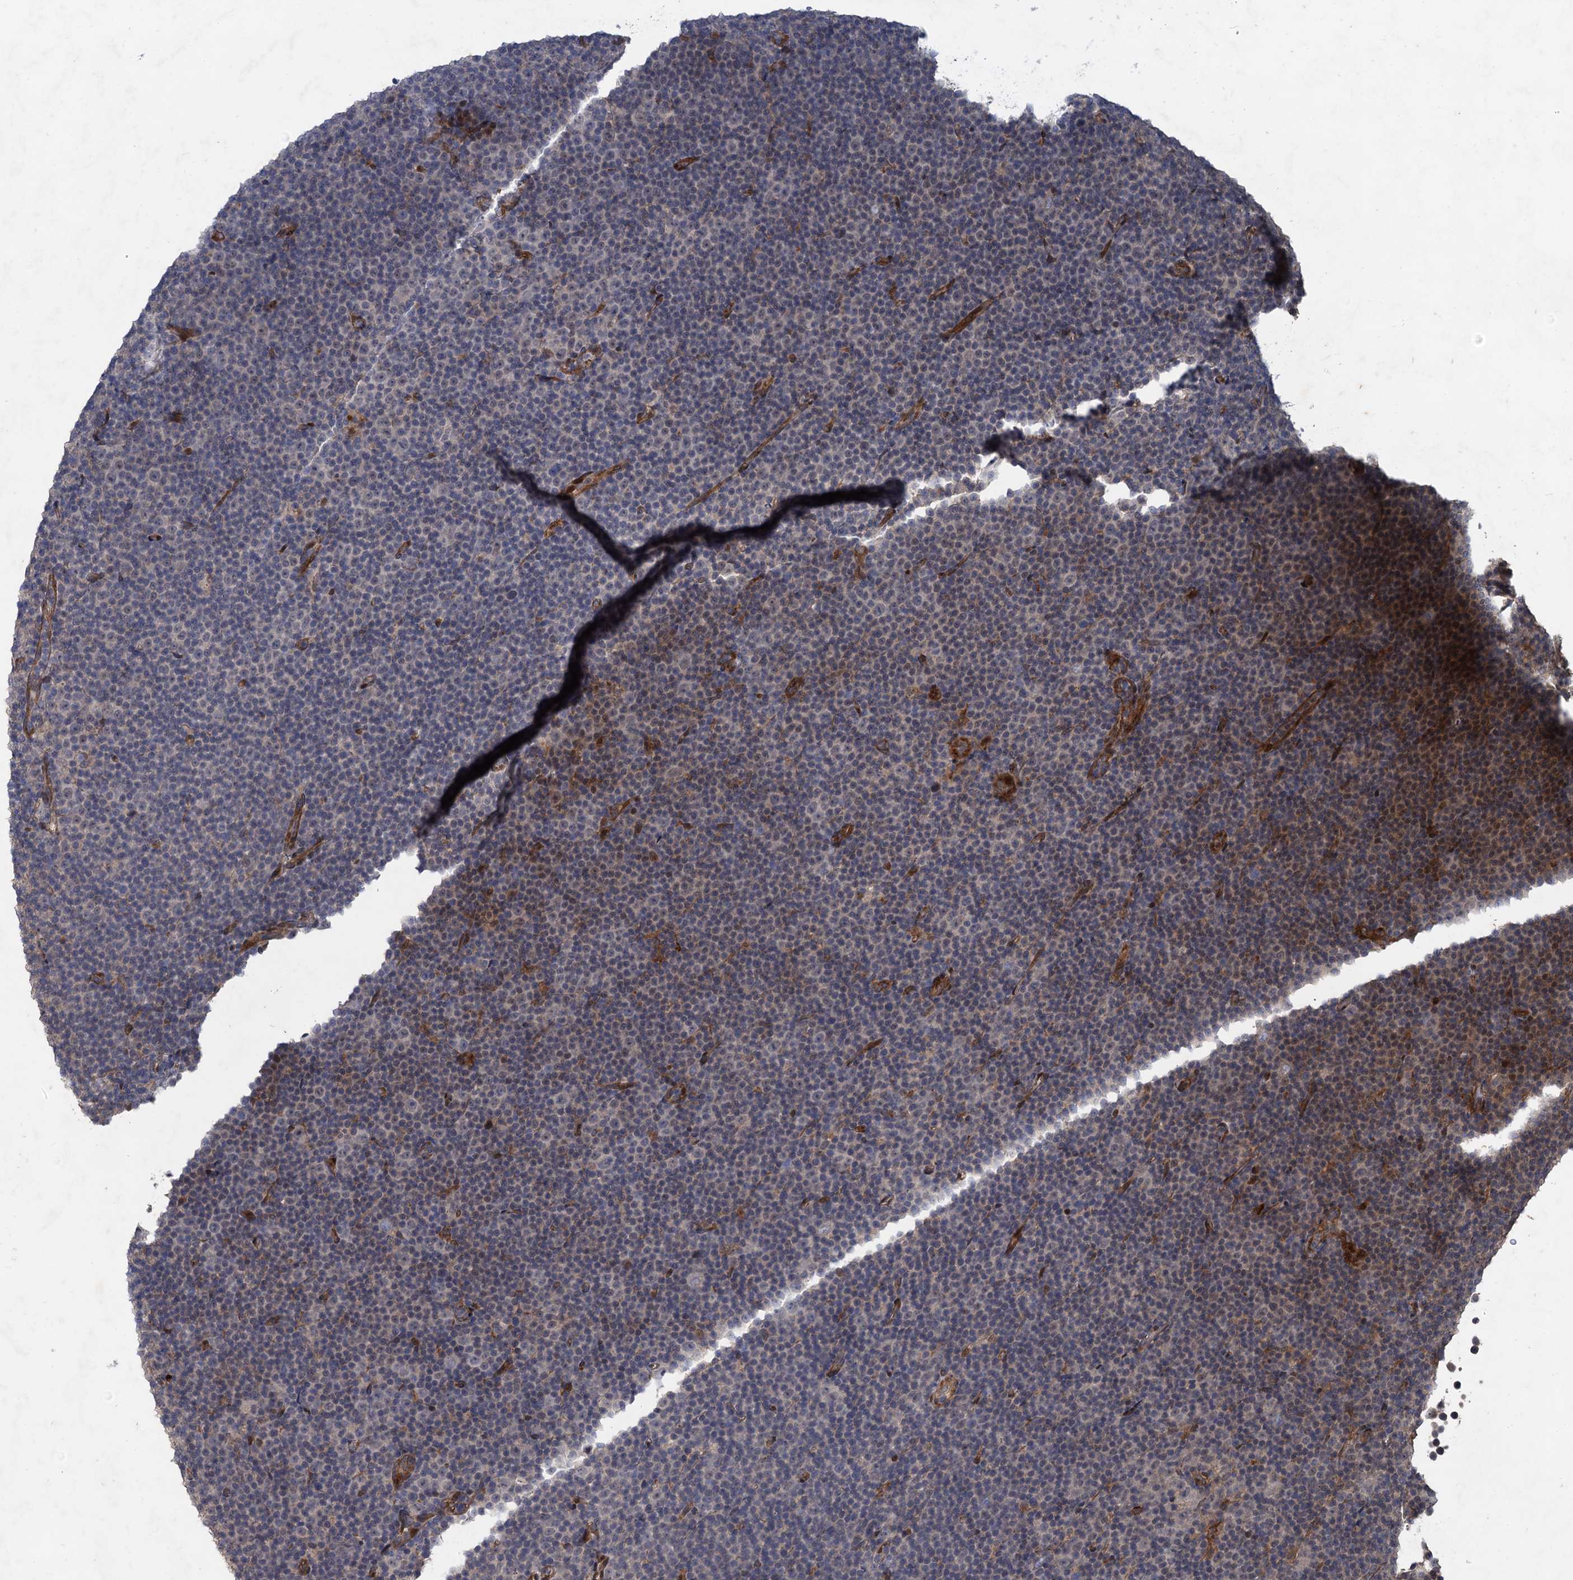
{"staining": {"intensity": "negative", "quantity": "none", "location": "none"}, "tissue": "lymphoma", "cell_type": "Tumor cells", "image_type": "cancer", "snomed": [{"axis": "morphology", "description": "Malignant lymphoma, non-Hodgkin's type, Low grade"}, {"axis": "topography", "description": "Lymph node"}], "caption": "Tumor cells show no significant positivity in malignant lymphoma, non-Hodgkin's type (low-grade). (DAB immunohistochemistry (IHC) visualized using brightfield microscopy, high magnification).", "gene": "NUDT22", "patient": {"sex": "female", "age": 67}}